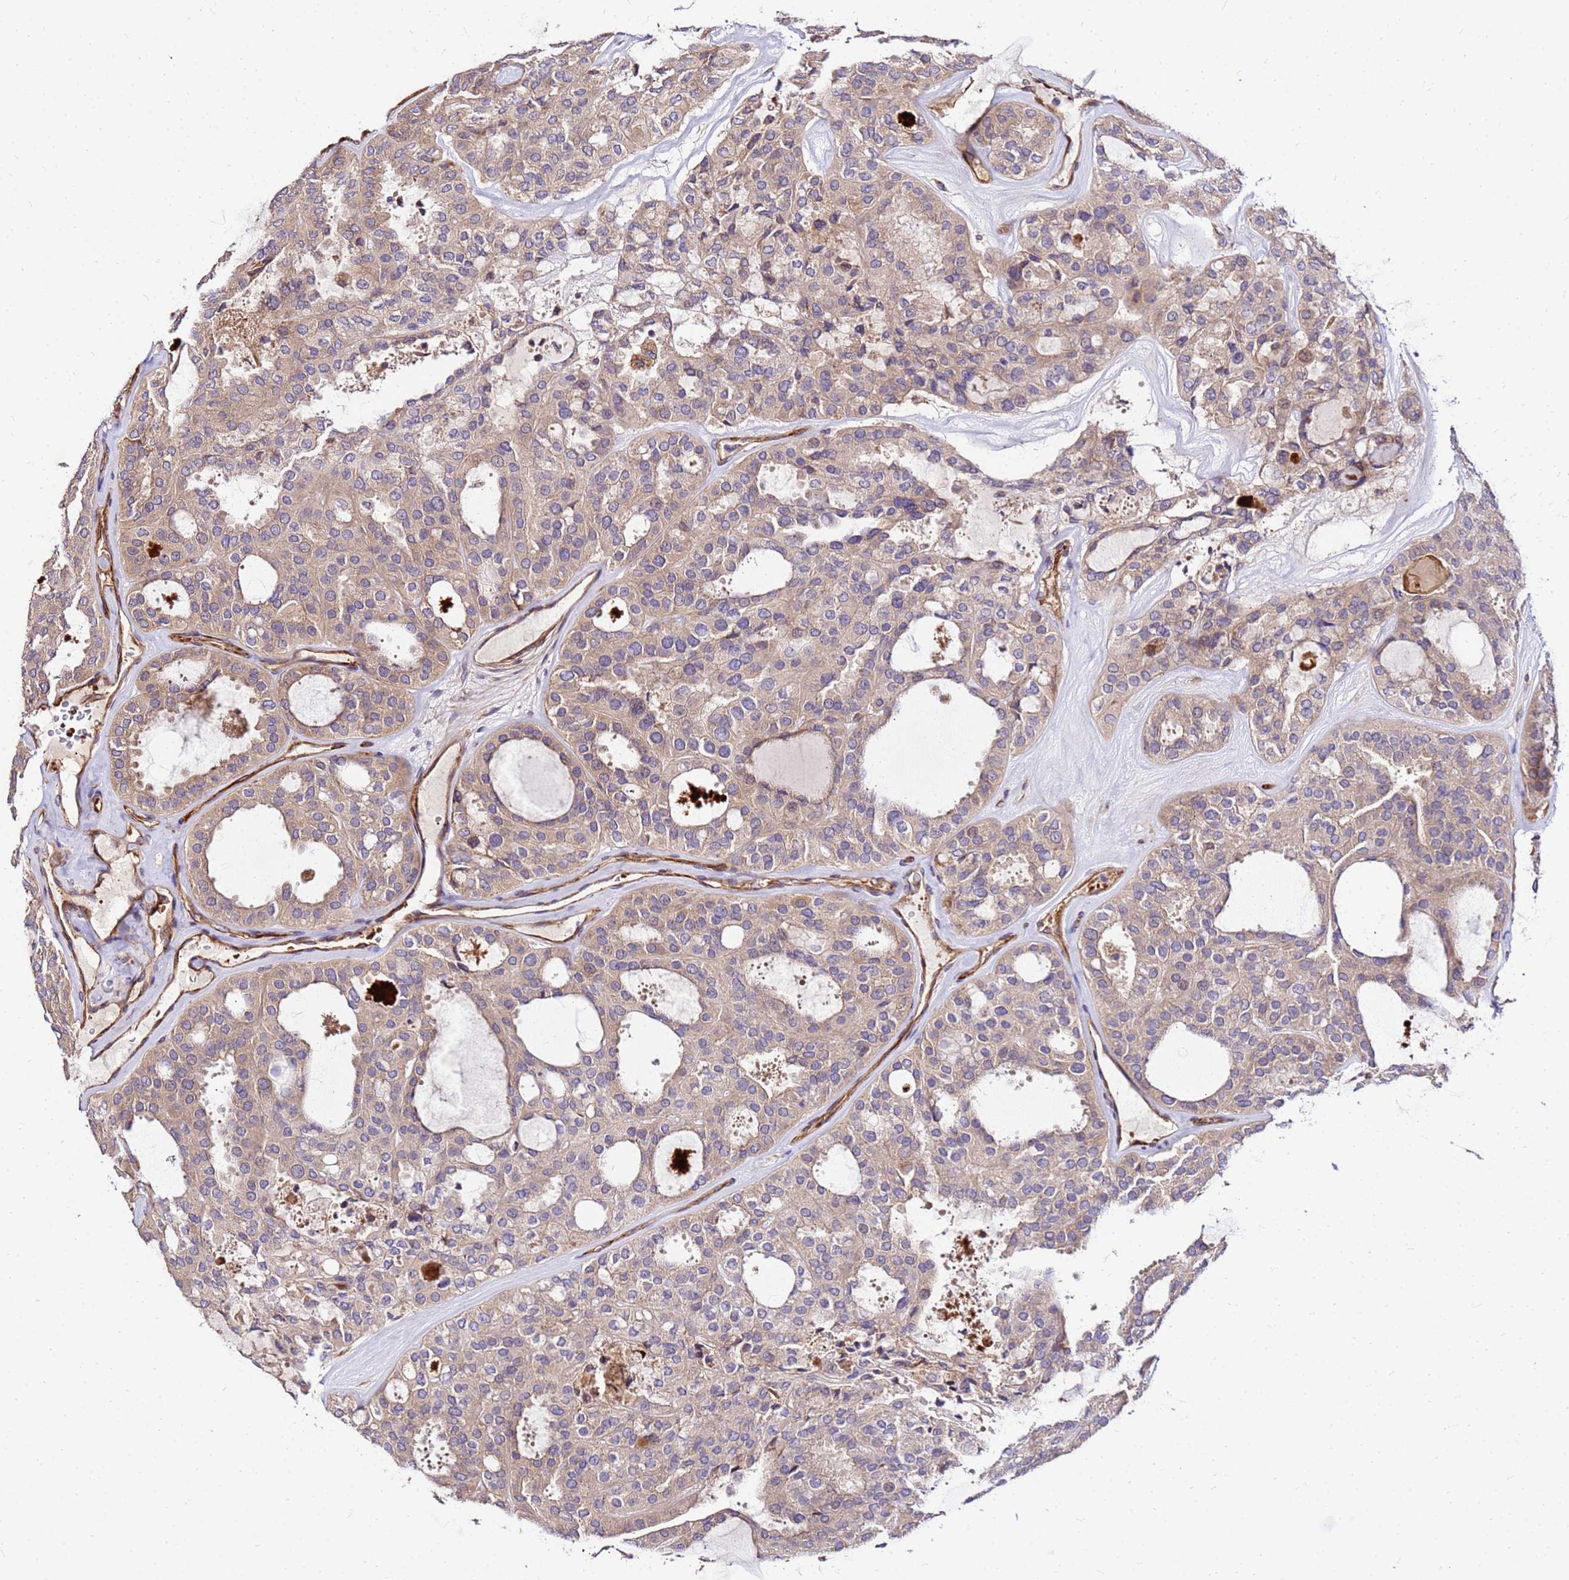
{"staining": {"intensity": "moderate", "quantity": ">75%", "location": "cytoplasmic/membranous"}, "tissue": "thyroid cancer", "cell_type": "Tumor cells", "image_type": "cancer", "snomed": [{"axis": "morphology", "description": "Follicular adenoma carcinoma, NOS"}, {"axis": "topography", "description": "Thyroid gland"}], "caption": "Thyroid follicular adenoma carcinoma stained with IHC shows moderate cytoplasmic/membranous expression in approximately >75% of tumor cells.", "gene": "WWC2", "patient": {"sex": "male", "age": 75}}